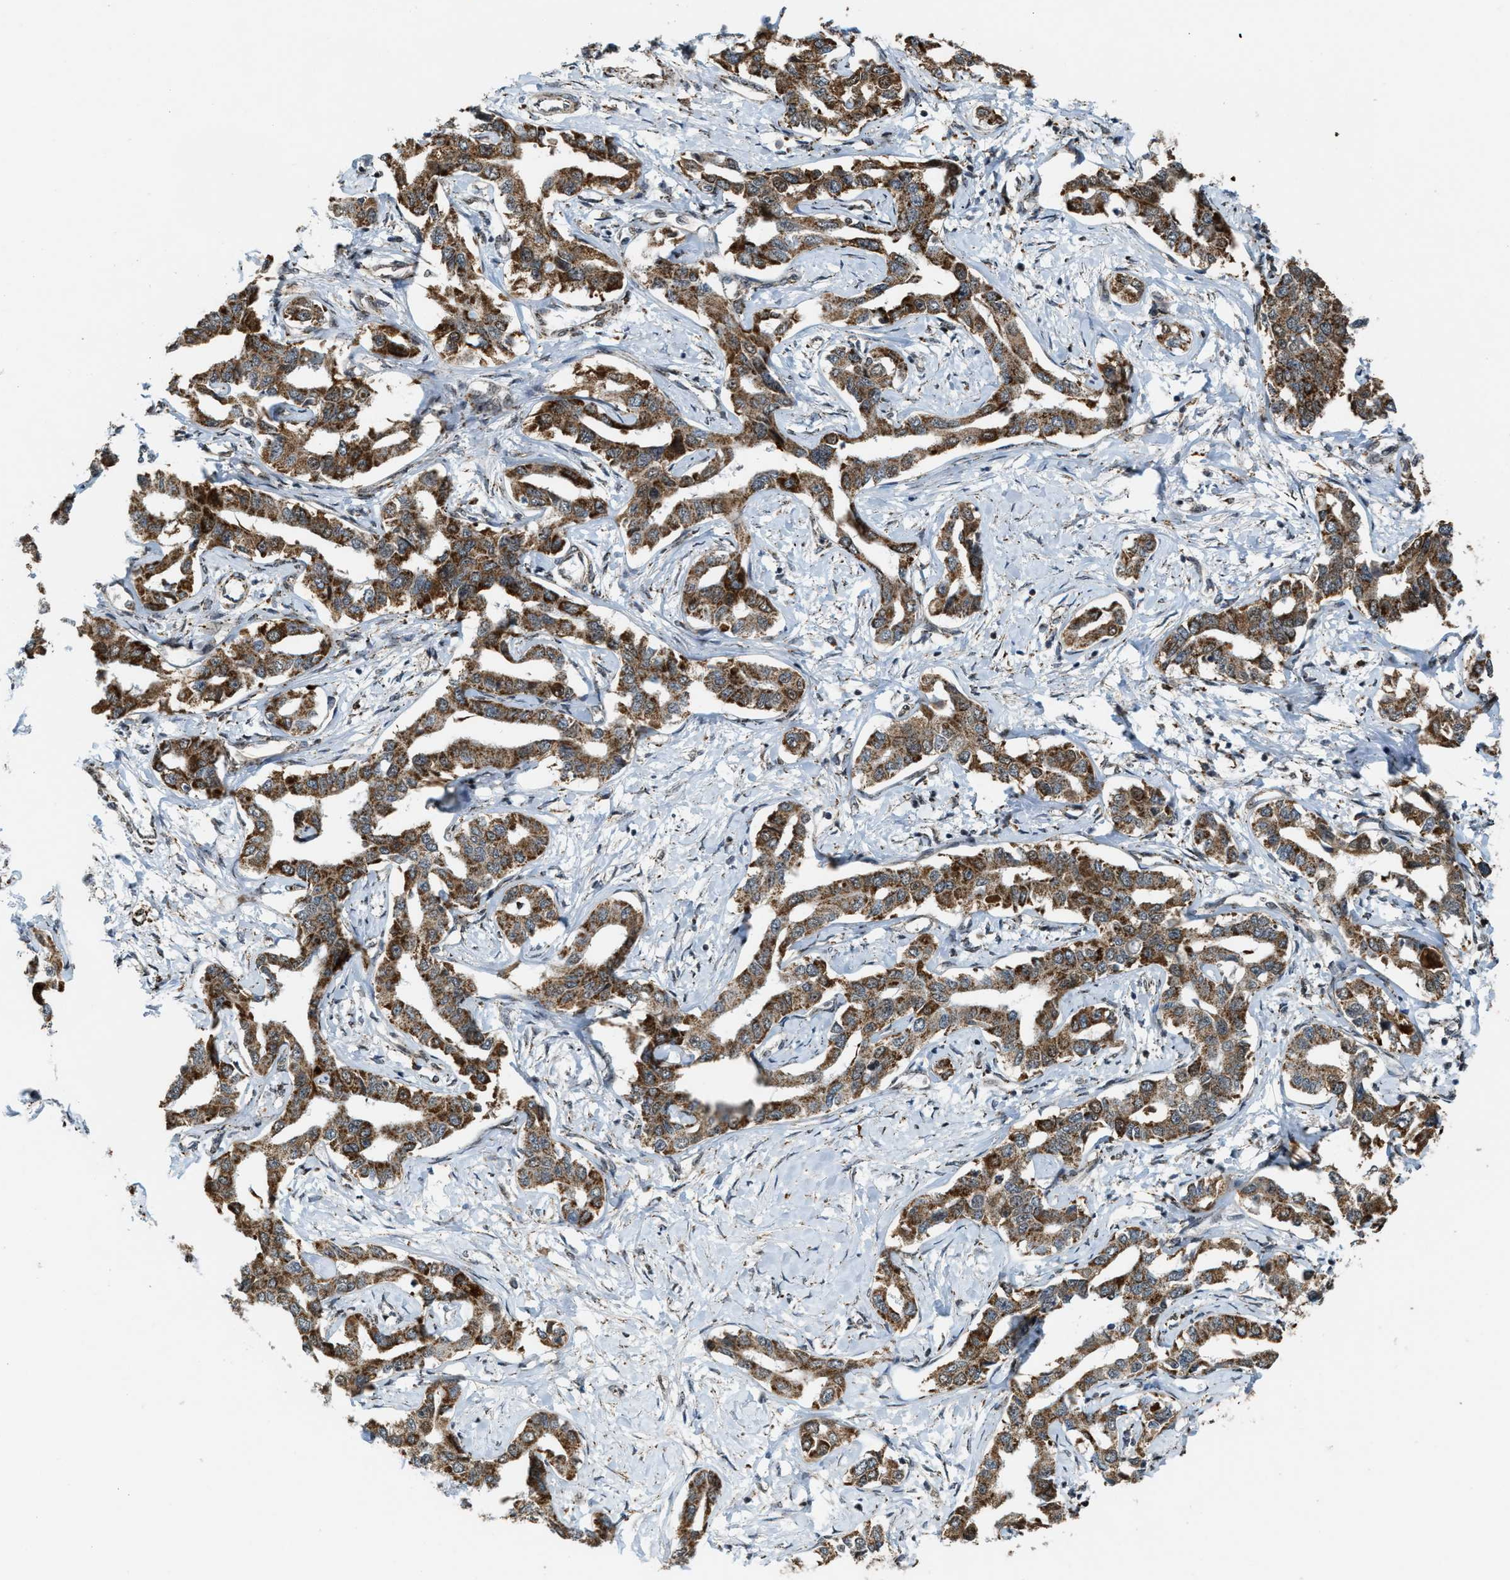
{"staining": {"intensity": "strong", "quantity": ">75%", "location": "cytoplasmic/membranous"}, "tissue": "liver cancer", "cell_type": "Tumor cells", "image_type": "cancer", "snomed": [{"axis": "morphology", "description": "Cholangiocarcinoma"}, {"axis": "topography", "description": "Liver"}], "caption": "Brown immunohistochemical staining in human liver cancer (cholangiocarcinoma) reveals strong cytoplasmic/membranous expression in about >75% of tumor cells.", "gene": "HIBADH", "patient": {"sex": "male", "age": 59}}